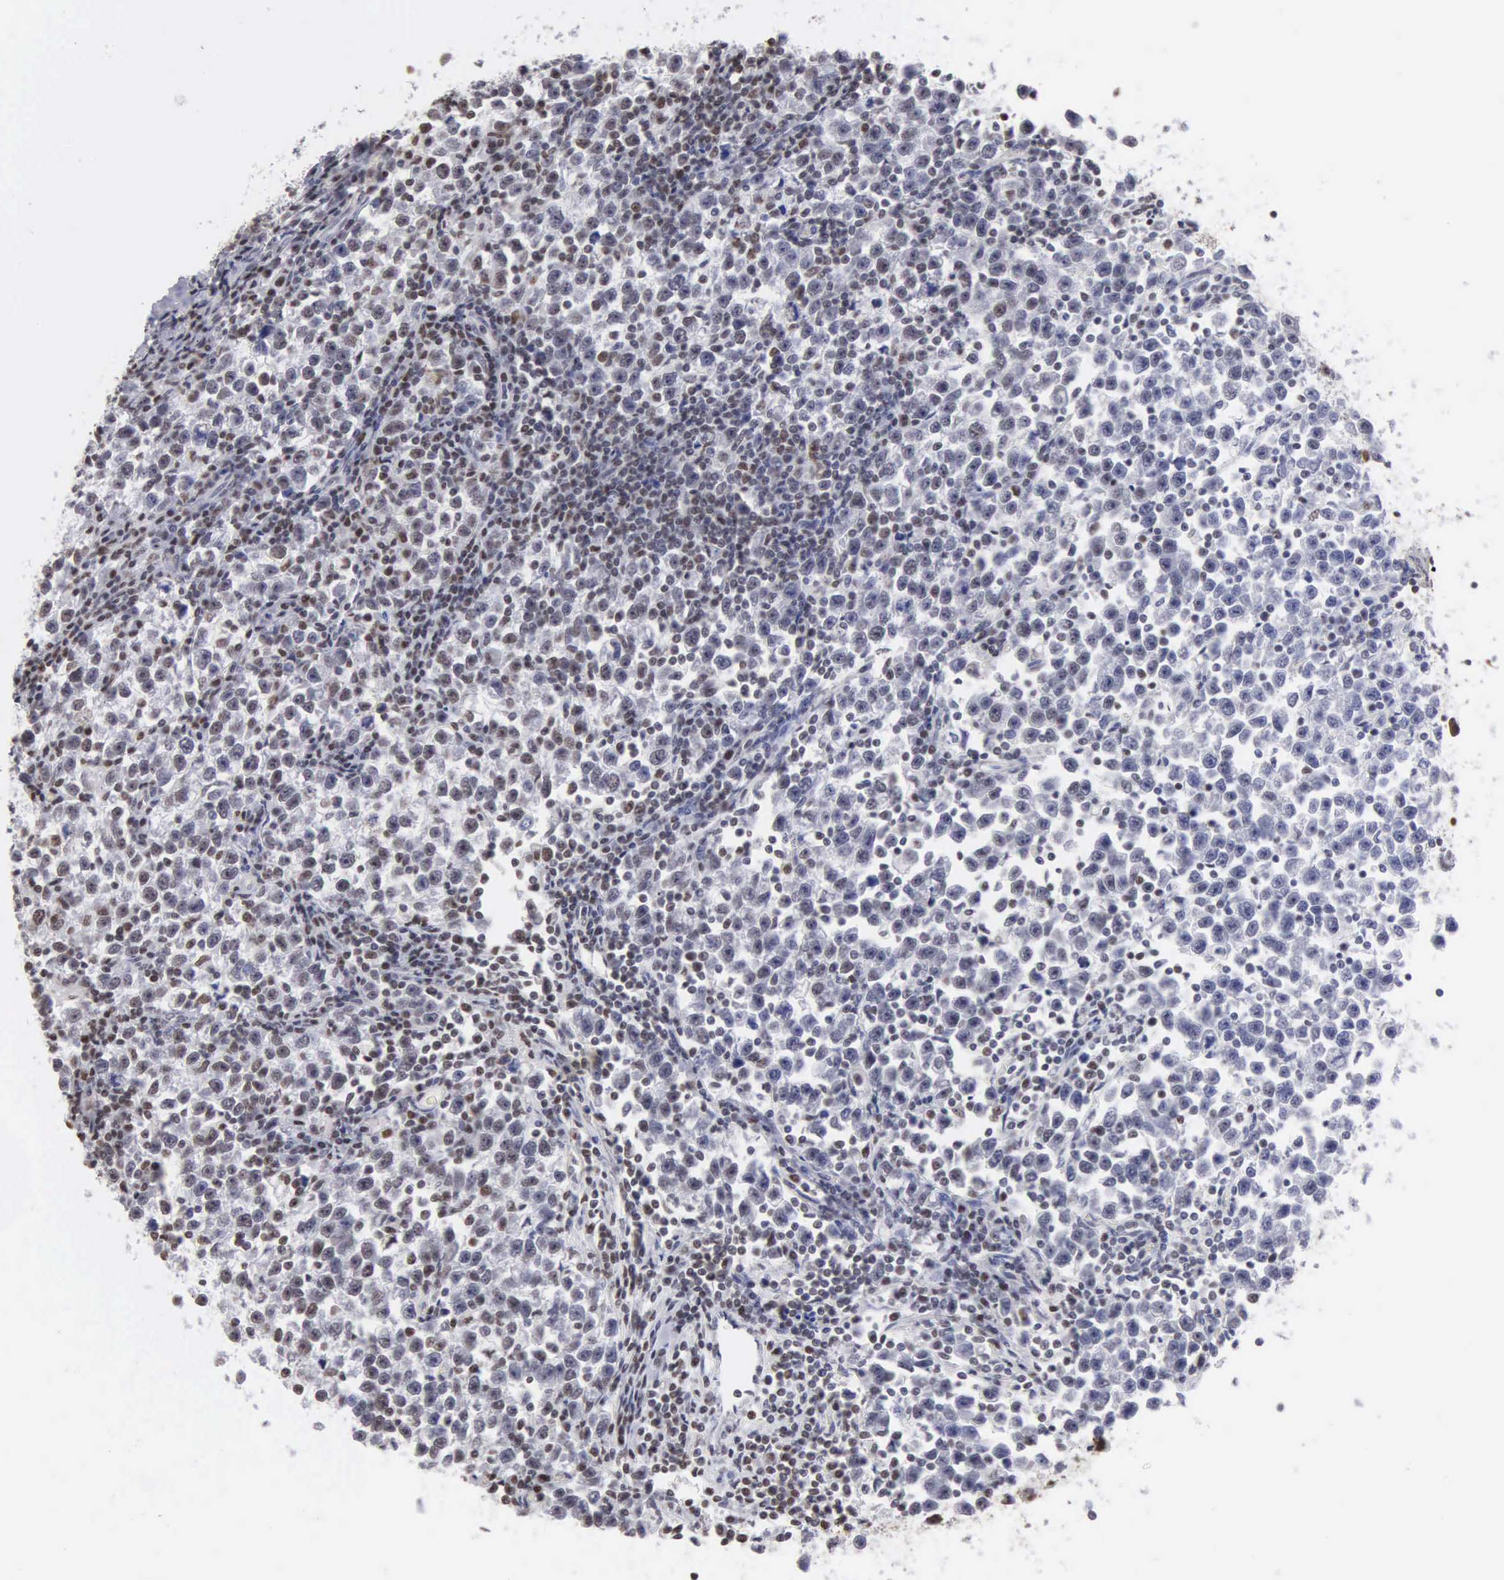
{"staining": {"intensity": "negative", "quantity": "none", "location": "none"}, "tissue": "testis cancer", "cell_type": "Tumor cells", "image_type": "cancer", "snomed": [{"axis": "morphology", "description": "Seminoma, NOS"}, {"axis": "topography", "description": "Testis"}], "caption": "Immunohistochemistry (IHC) micrograph of neoplastic tissue: human seminoma (testis) stained with DAB exhibits no significant protein expression in tumor cells.", "gene": "CCNG1", "patient": {"sex": "male", "age": 43}}